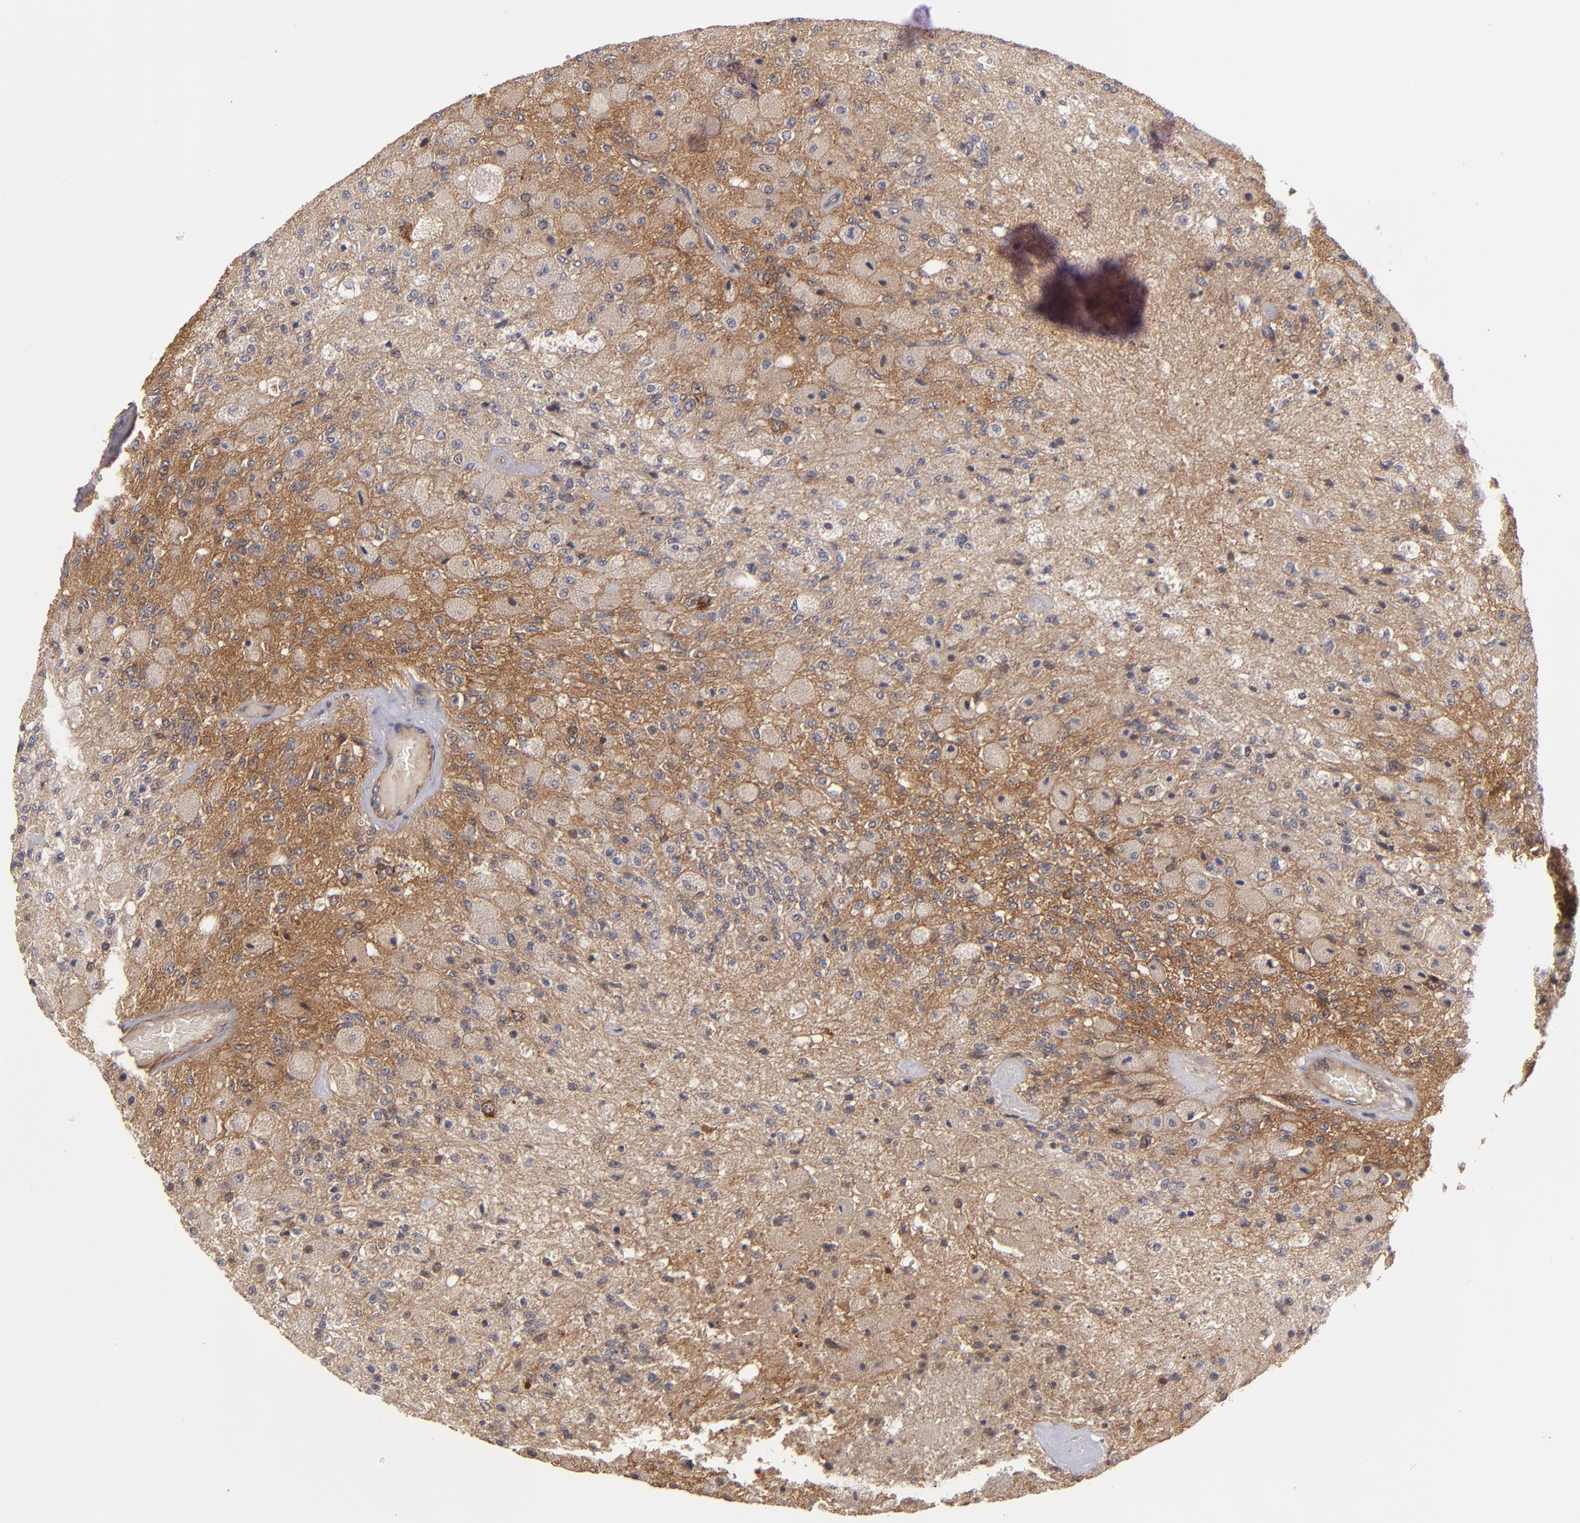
{"staining": {"intensity": "negative", "quantity": "none", "location": "none"}, "tissue": "glioma", "cell_type": "Tumor cells", "image_type": "cancer", "snomed": [{"axis": "morphology", "description": "Normal tissue, NOS"}, {"axis": "morphology", "description": "Glioma, malignant, High grade"}, {"axis": "topography", "description": "Cerebral cortex"}], "caption": "Immunohistochemical staining of human high-grade glioma (malignant) shows no significant positivity in tumor cells.", "gene": "BDKRB1", "patient": {"sex": "male", "age": 77}}